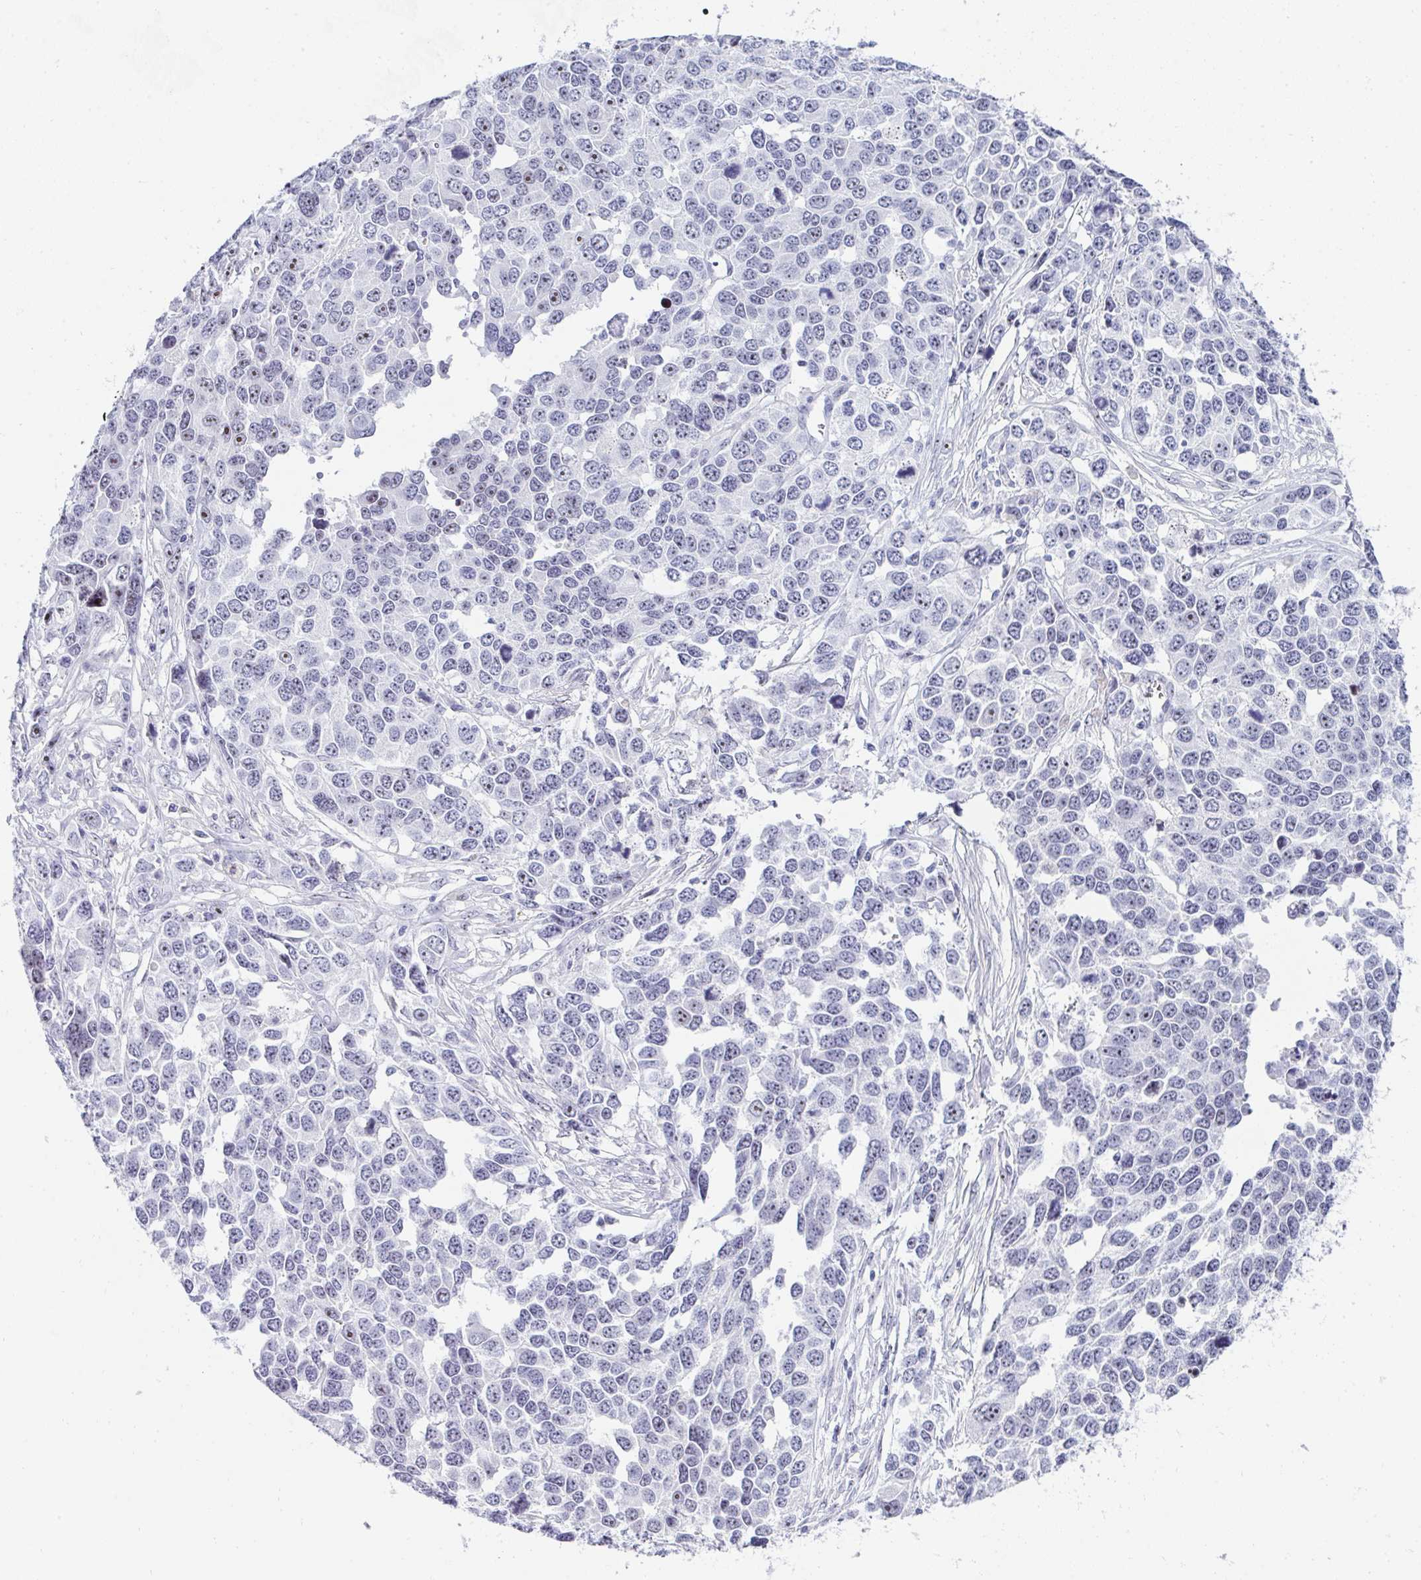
{"staining": {"intensity": "moderate", "quantity": "<25%", "location": "nuclear"}, "tissue": "ovarian cancer", "cell_type": "Tumor cells", "image_type": "cancer", "snomed": [{"axis": "morphology", "description": "Cystadenocarcinoma, serous, NOS"}, {"axis": "topography", "description": "Ovary"}], "caption": "Approximately <25% of tumor cells in human ovarian cancer (serous cystadenocarcinoma) reveal moderate nuclear protein positivity as visualized by brown immunohistochemical staining.", "gene": "NOP10", "patient": {"sex": "female", "age": 76}}